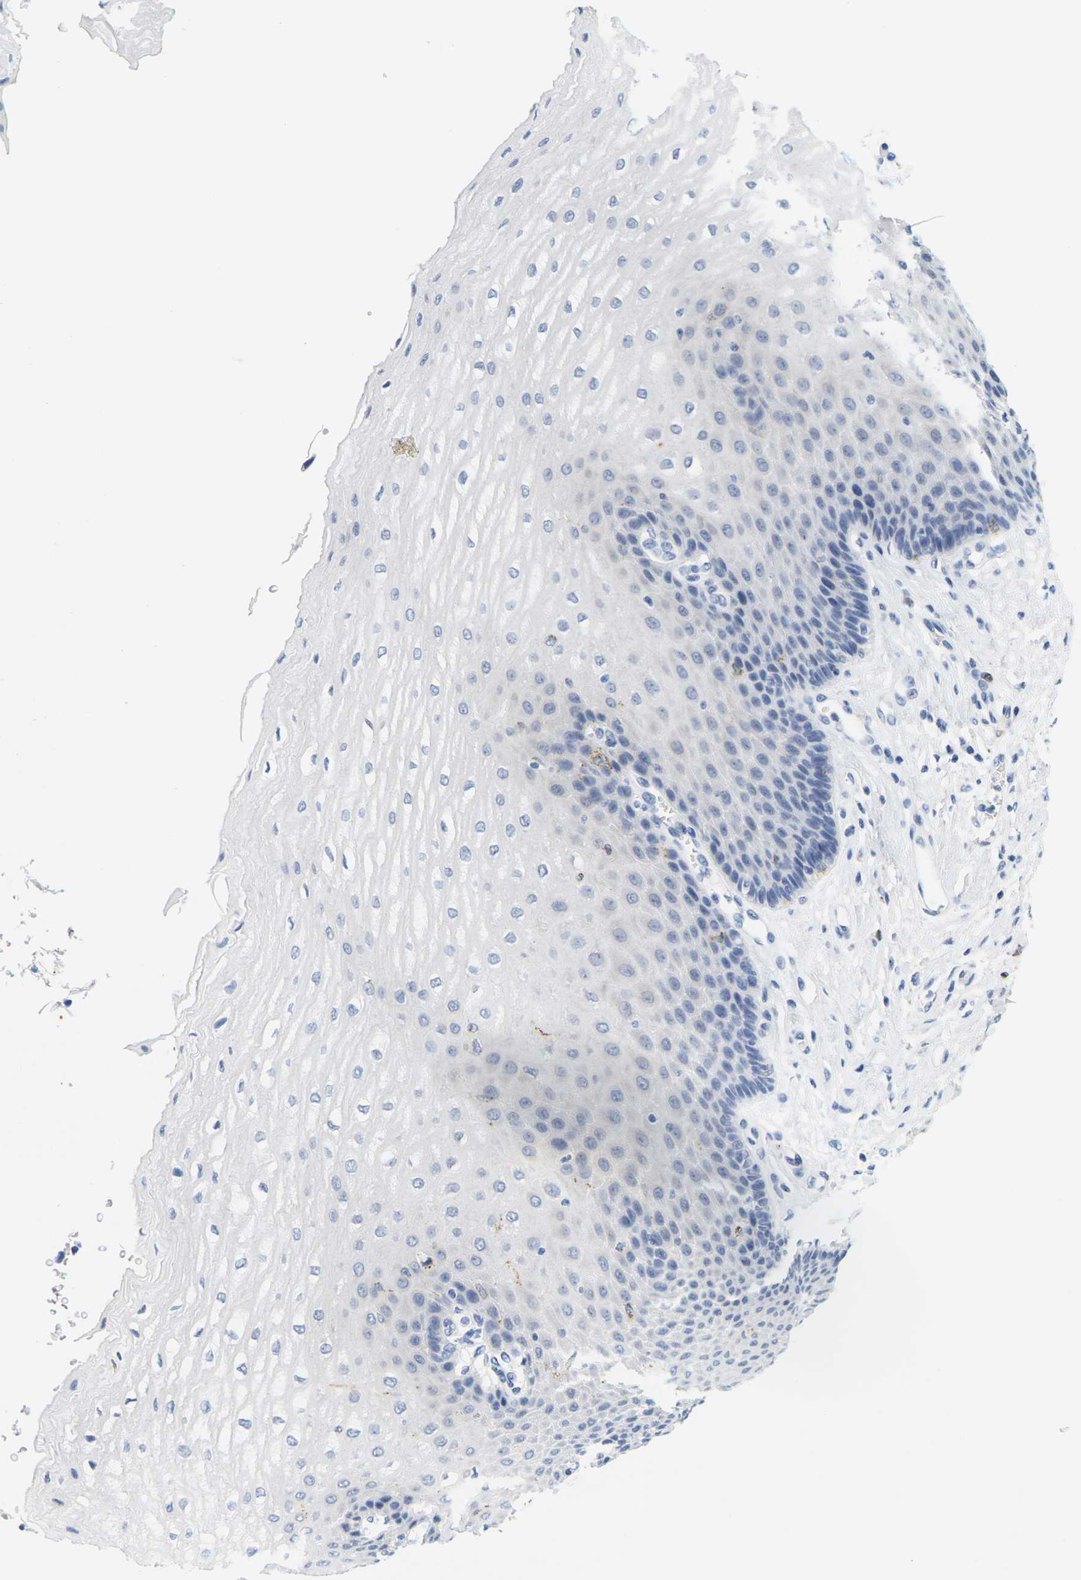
{"staining": {"intensity": "negative", "quantity": "none", "location": "none"}, "tissue": "esophagus", "cell_type": "Squamous epithelial cells", "image_type": "normal", "snomed": [{"axis": "morphology", "description": "Normal tissue, NOS"}, {"axis": "topography", "description": "Esophagus"}], "caption": "An IHC histopathology image of benign esophagus is shown. There is no staining in squamous epithelial cells of esophagus. The staining is performed using DAB (3,3'-diaminobenzidine) brown chromogen with nuclei counter-stained in using hematoxylin.", "gene": "HLA", "patient": {"sex": "male", "age": 54}}